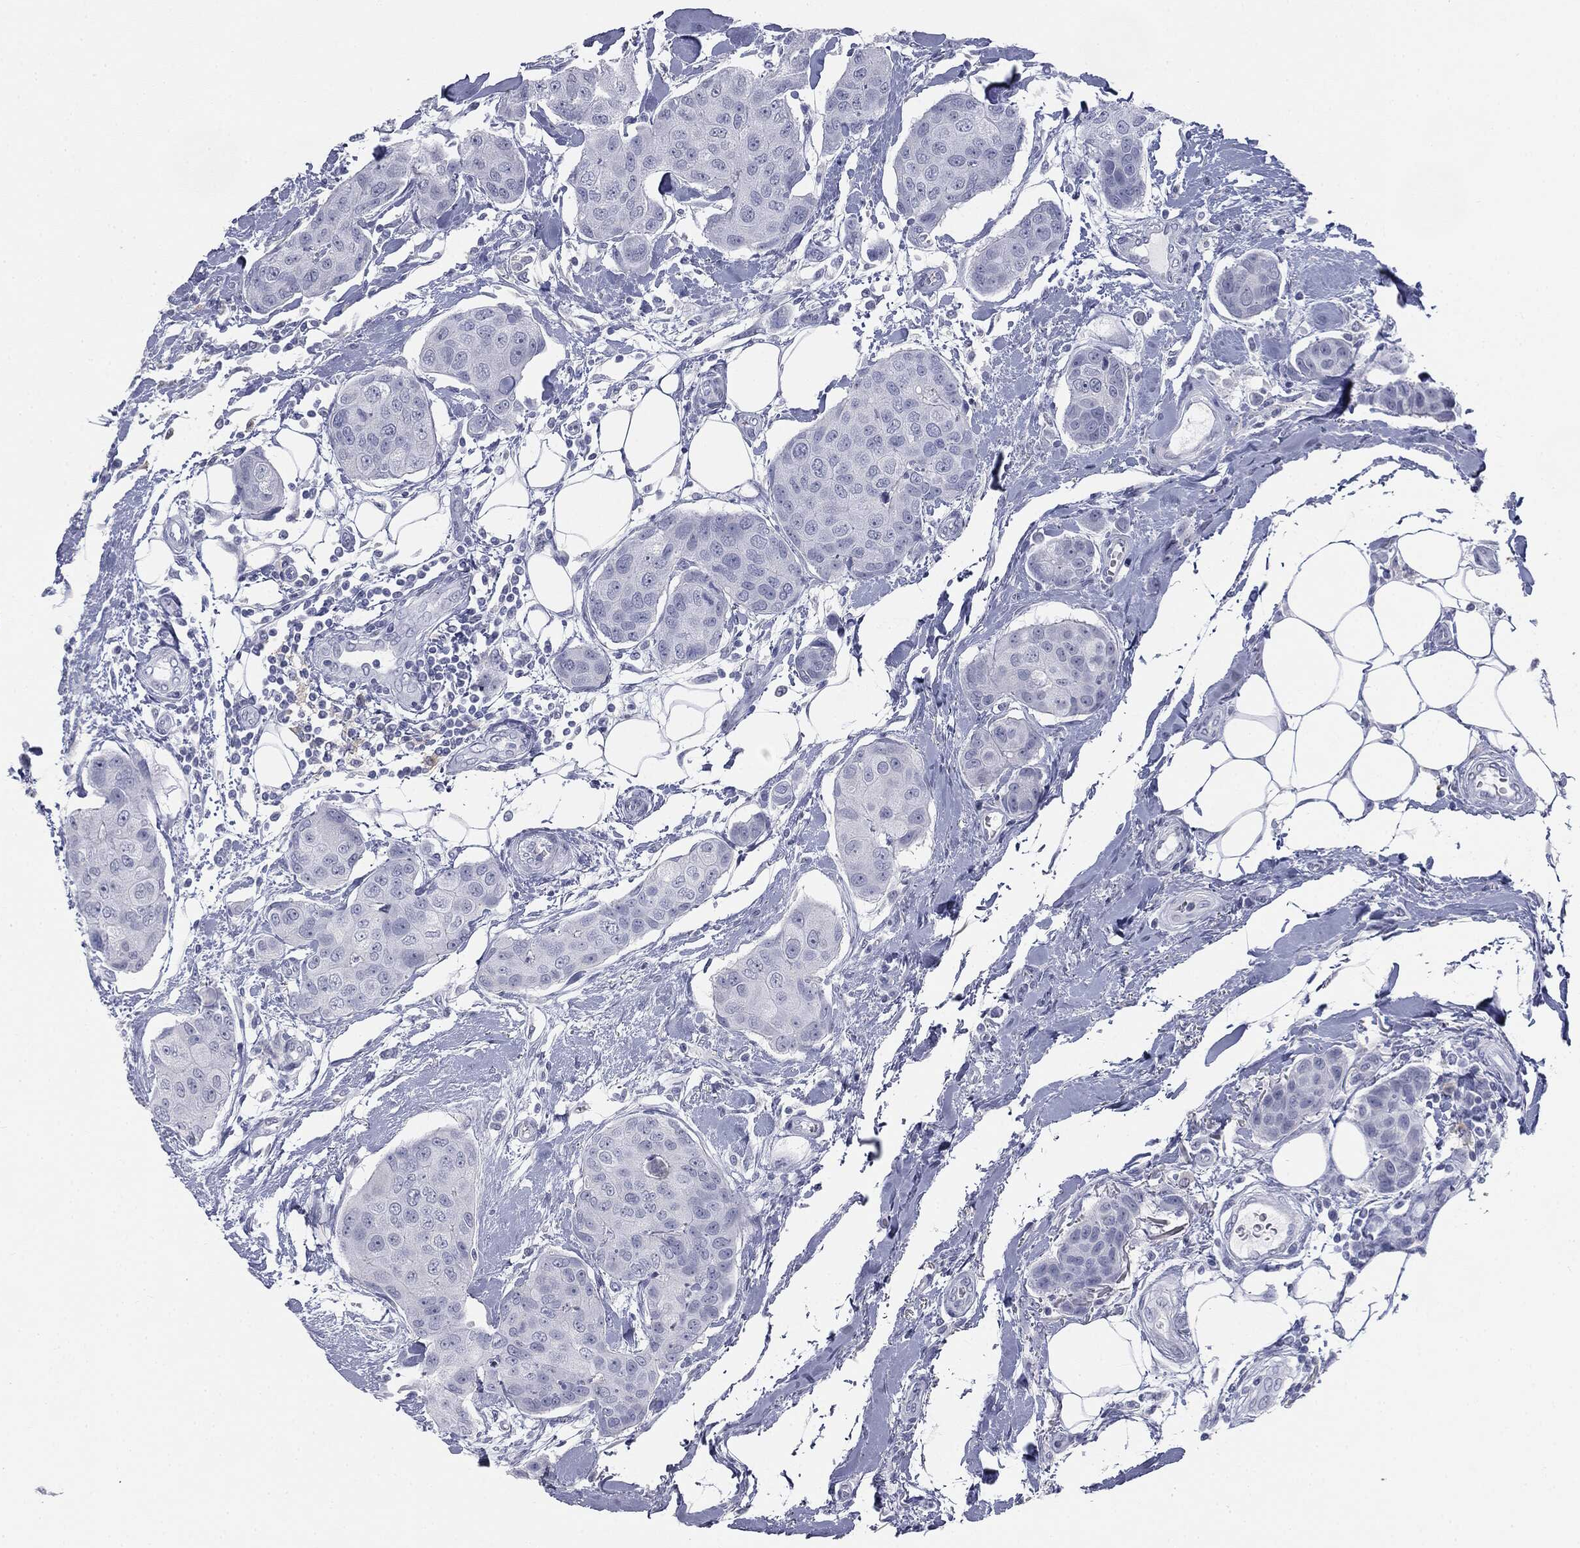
{"staining": {"intensity": "negative", "quantity": "none", "location": "none"}, "tissue": "breast cancer", "cell_type": "Tumor cells", "image_type": "cancer", "snomed": [{"axis": "morphology", "description": "Duct carcinoma"}, {"axis": "topography", "description": "Breast"}, {"axis": "topography", "description": "Lymph node"}], "caption": "High power microscopy micrograph of an immunohistochemistry (IHC) histopathology image of invasive ductal carcinoma (breast), revealing no significant positivity in tumor cells.", "gene": "TPO", "patient": {"sex": "female", "age": 80}}